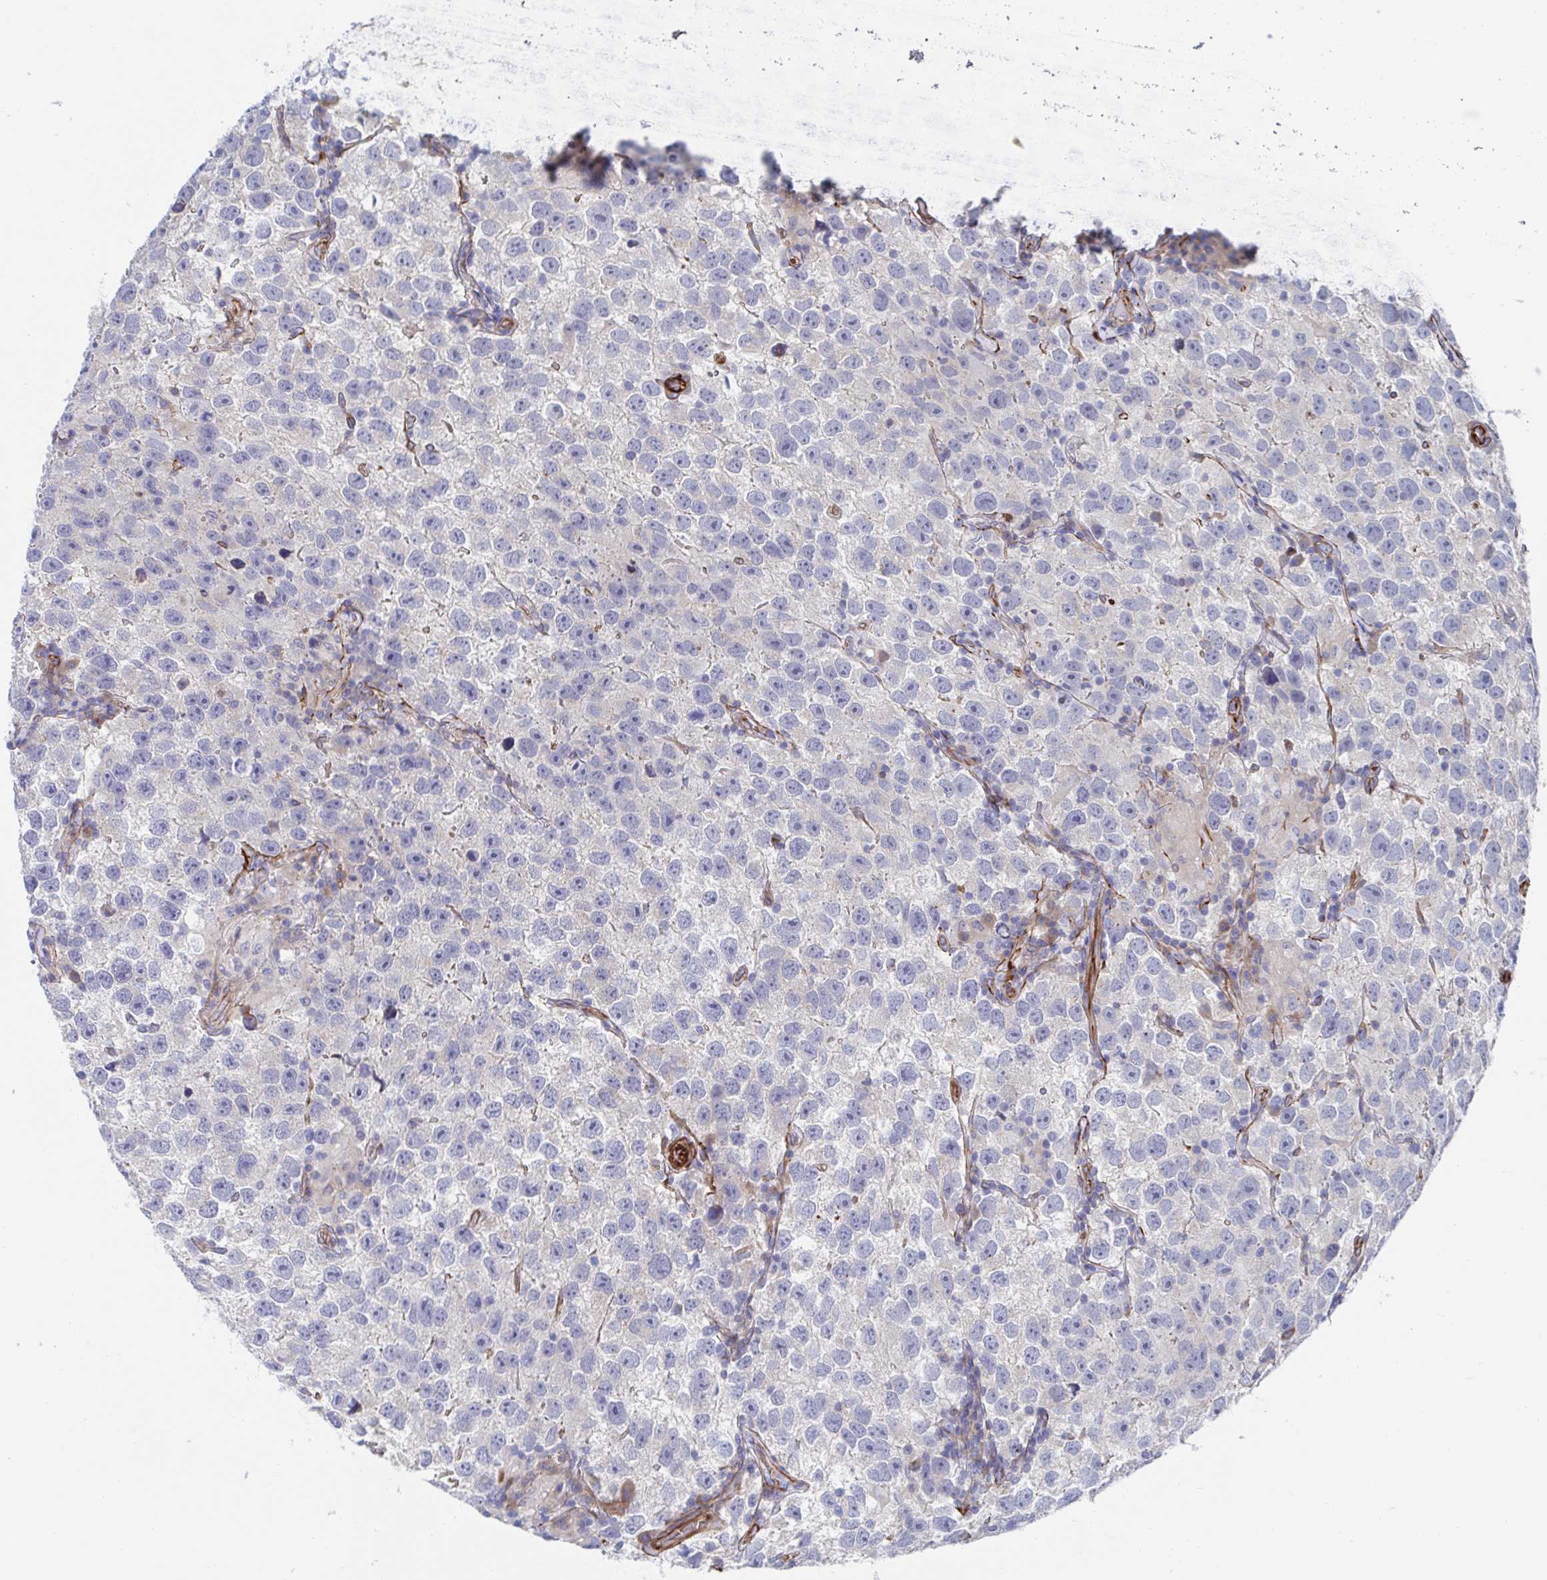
{"staining": {"intensity": "negative", "quantity": "none", "location": "none"}, "tissue": "testis cancer", "cell_type": "Tumor cells", "image_type": "cancer", "snomed": [{"axis": "morphology", "description": "Seminoma, NOS"}, {"axis": "topography", "description": "Testis"}], "caption": "There is no significant positivity in tumor cells of testis cancer (seminoma).", "gene": "KLC3", "patient": {"sex": "male", "age": 26}}